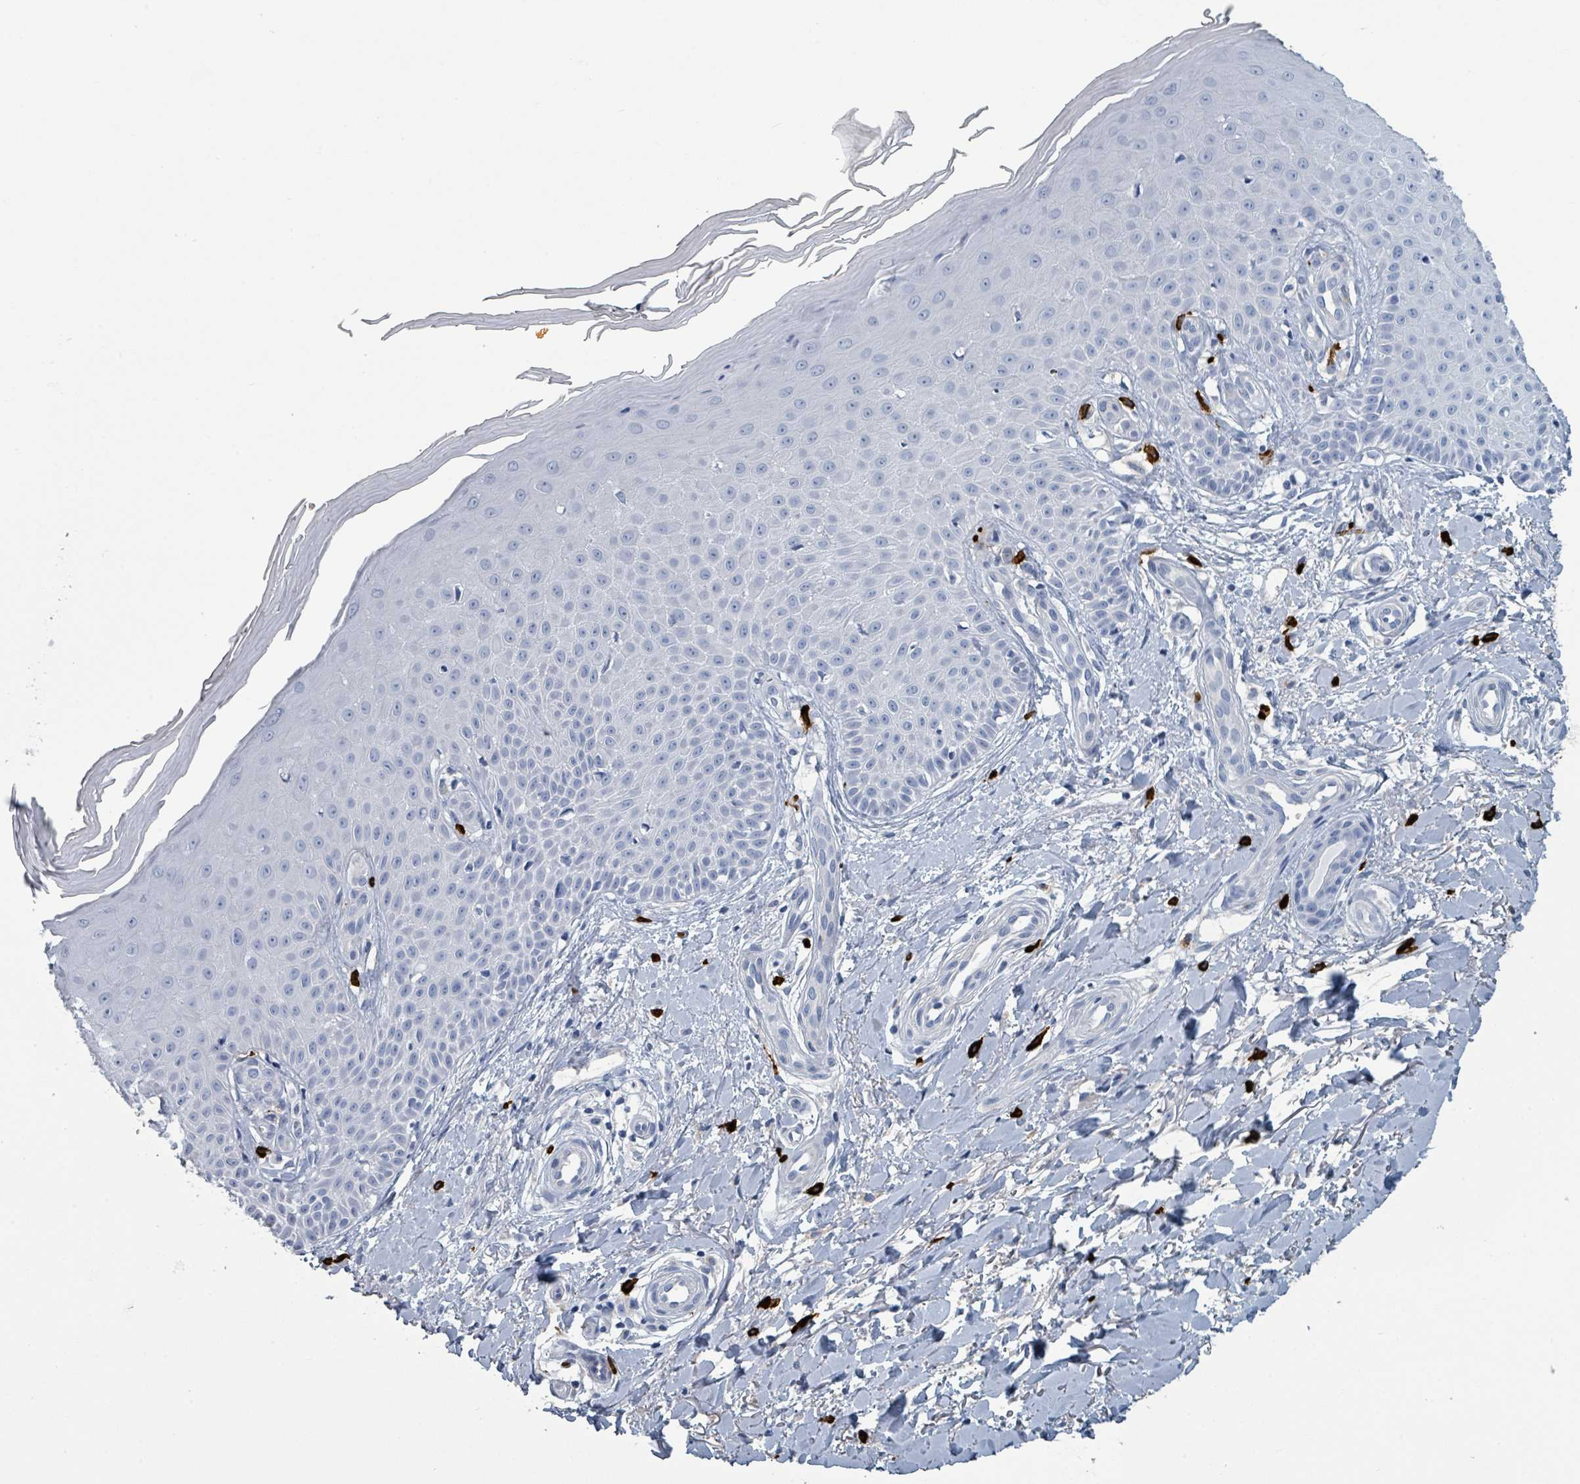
{"staining": {"intensity": "negative", "quantity": "none", "location": "none"}, "tissue": "skin", "cell_type": "Fibroblasts", "image_type": "normal", "snomed": [{"axis": "morphology", "description": "Normal tissue, NOS"}, {"axis": "topography", "description": "Skin"}], "caption": "DAB (3,3'-diaminobenzidine) immunohistochemical staining of benign human skin shows no significant expression in fibroblasts.", "gene": "VPS13D", "patient": {"sex": "male", "age": 81}}